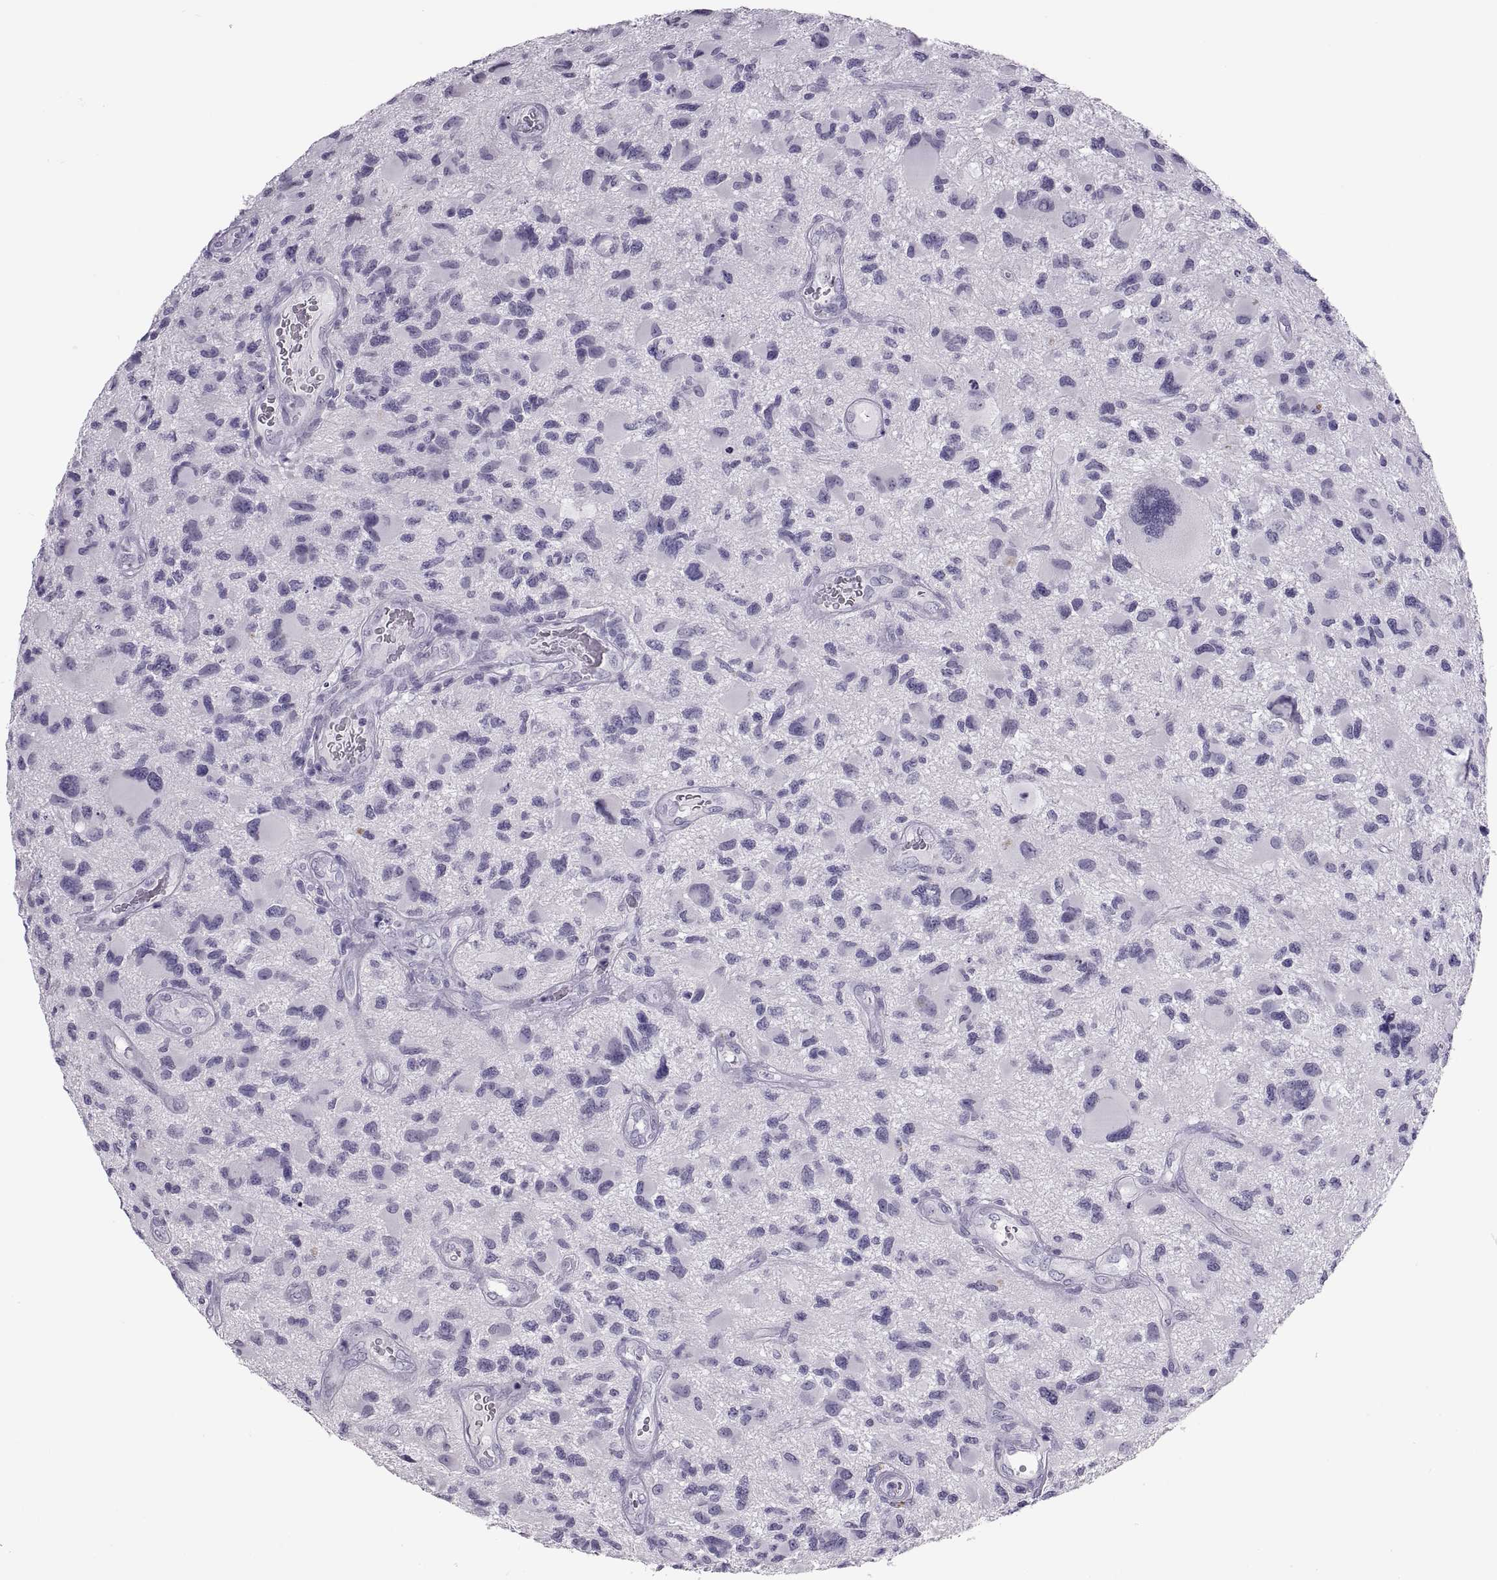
{"staining": {"intensity": "negative", "quantity": "none", "location": "none"}, "tissue": "glioma", "cell_type": "Tumor cells", "image_type": "cancer", "snomed": [{"axis": "morphology", "description": "Glioma, malignant, NOS"}, {"axis": "morphology", "description": "Glioma, malignant, High grade"}, {"axis": "topography", "description": "Brain"}], "caption": "The immunohistochemistry (IHC) photomicrograph has no significant staining in tumor cells of glioma tissue.", "gene": "QRICH2", "patient": {"sex": "female", "age": 71}}